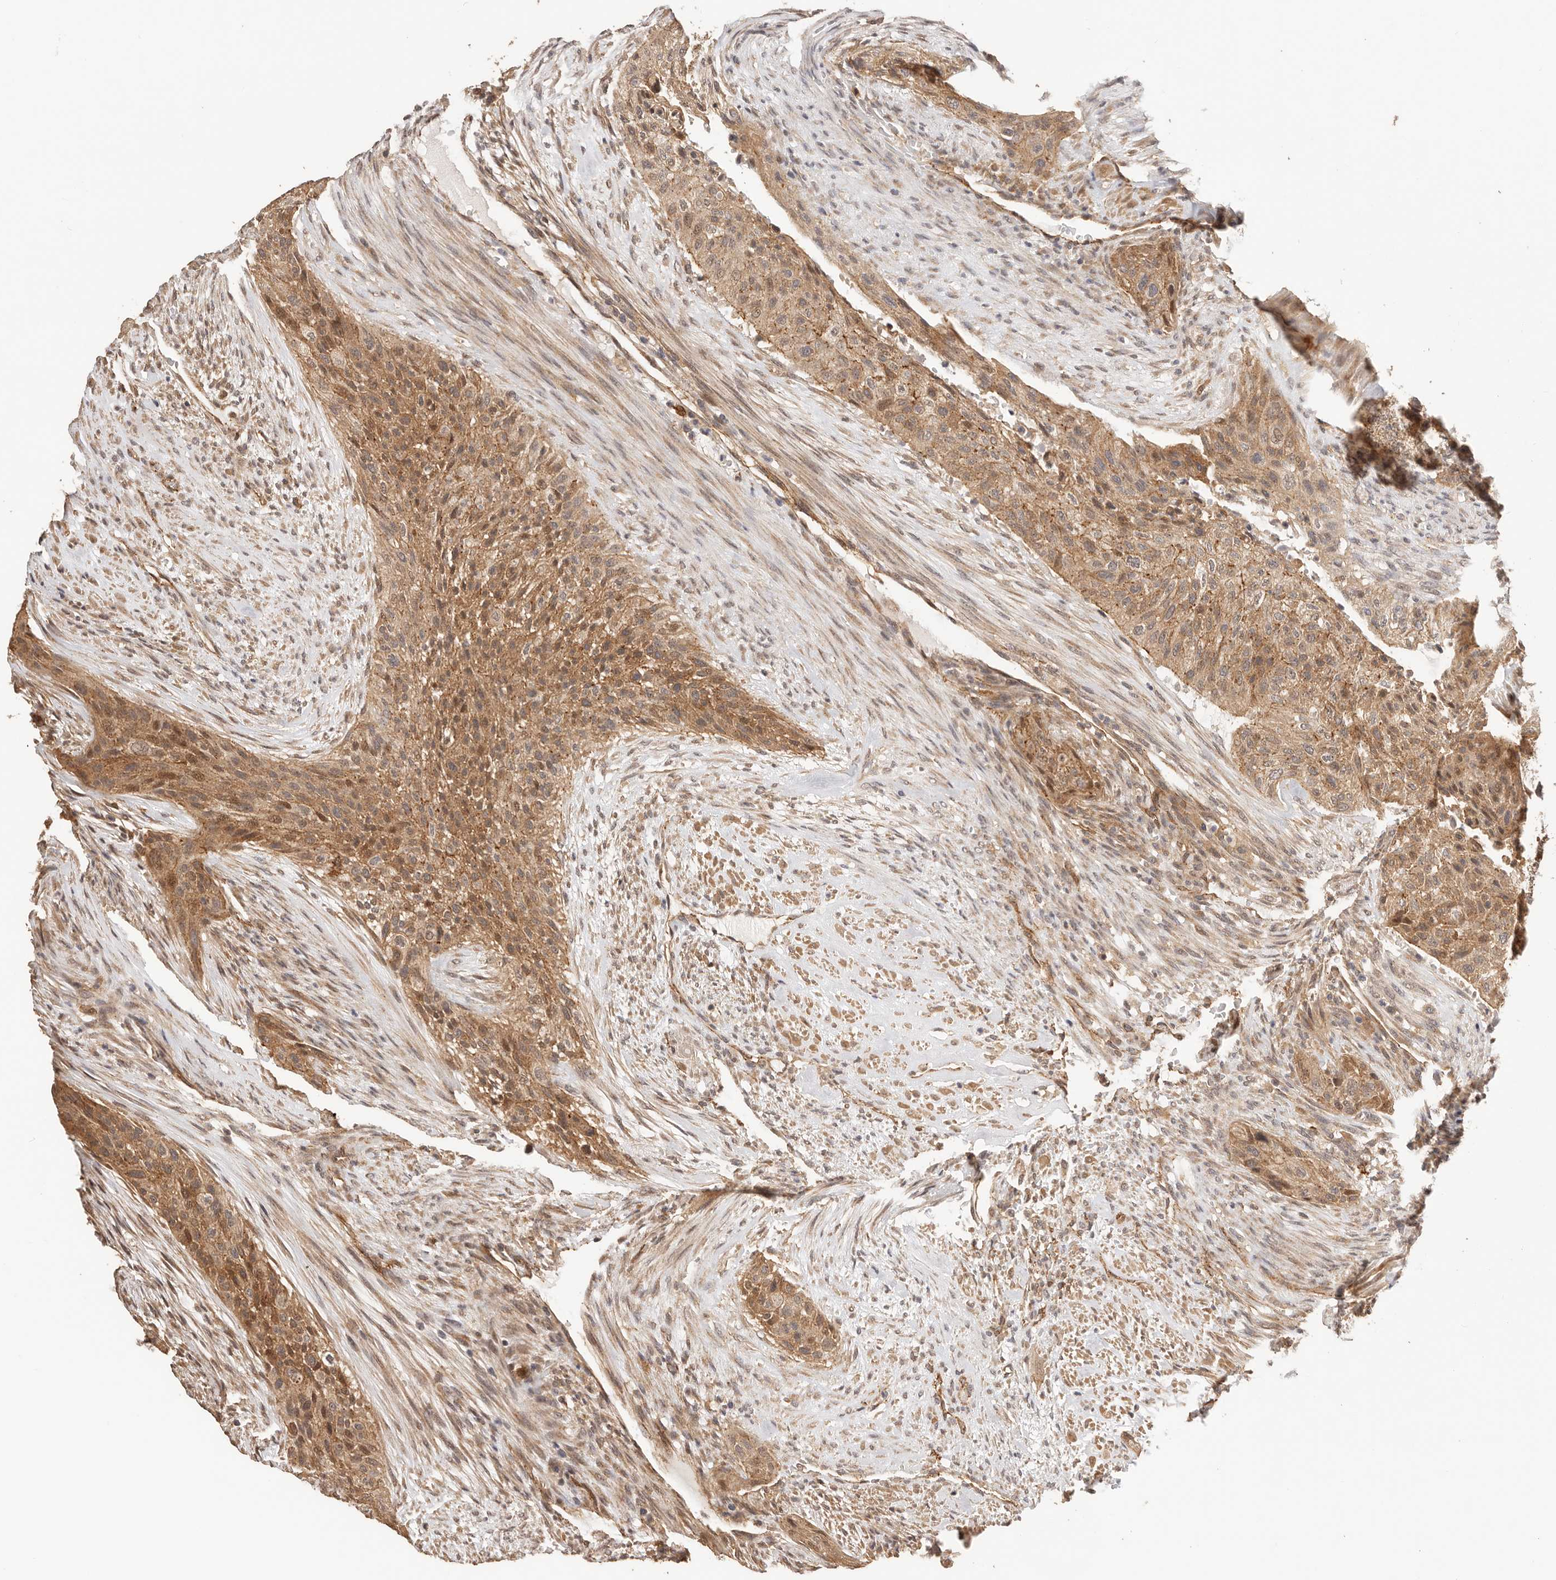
{"staining": {"intensity": "moderate", "quantity": ">75%", "location": "cytoplasmic/membranous,nuclear"}, "tissue": "urothelial cancer", "cell_type": "Tumor cells", "image_type": "cancer", "snomed": [{"axis": "morphology", "description": "Urothelial carcinoma, High grade"}, {"axis": "topography", "description": "Urinary bladder"}], "caption": "Protein expression analysis of high-grade urothelial carcinoma reveals moderate cytoplasmic/membranous and nuclear staining in about >75% of tumor cells.", "gene": "AFDN", "patient": {"sex": "male", "age": 35}}